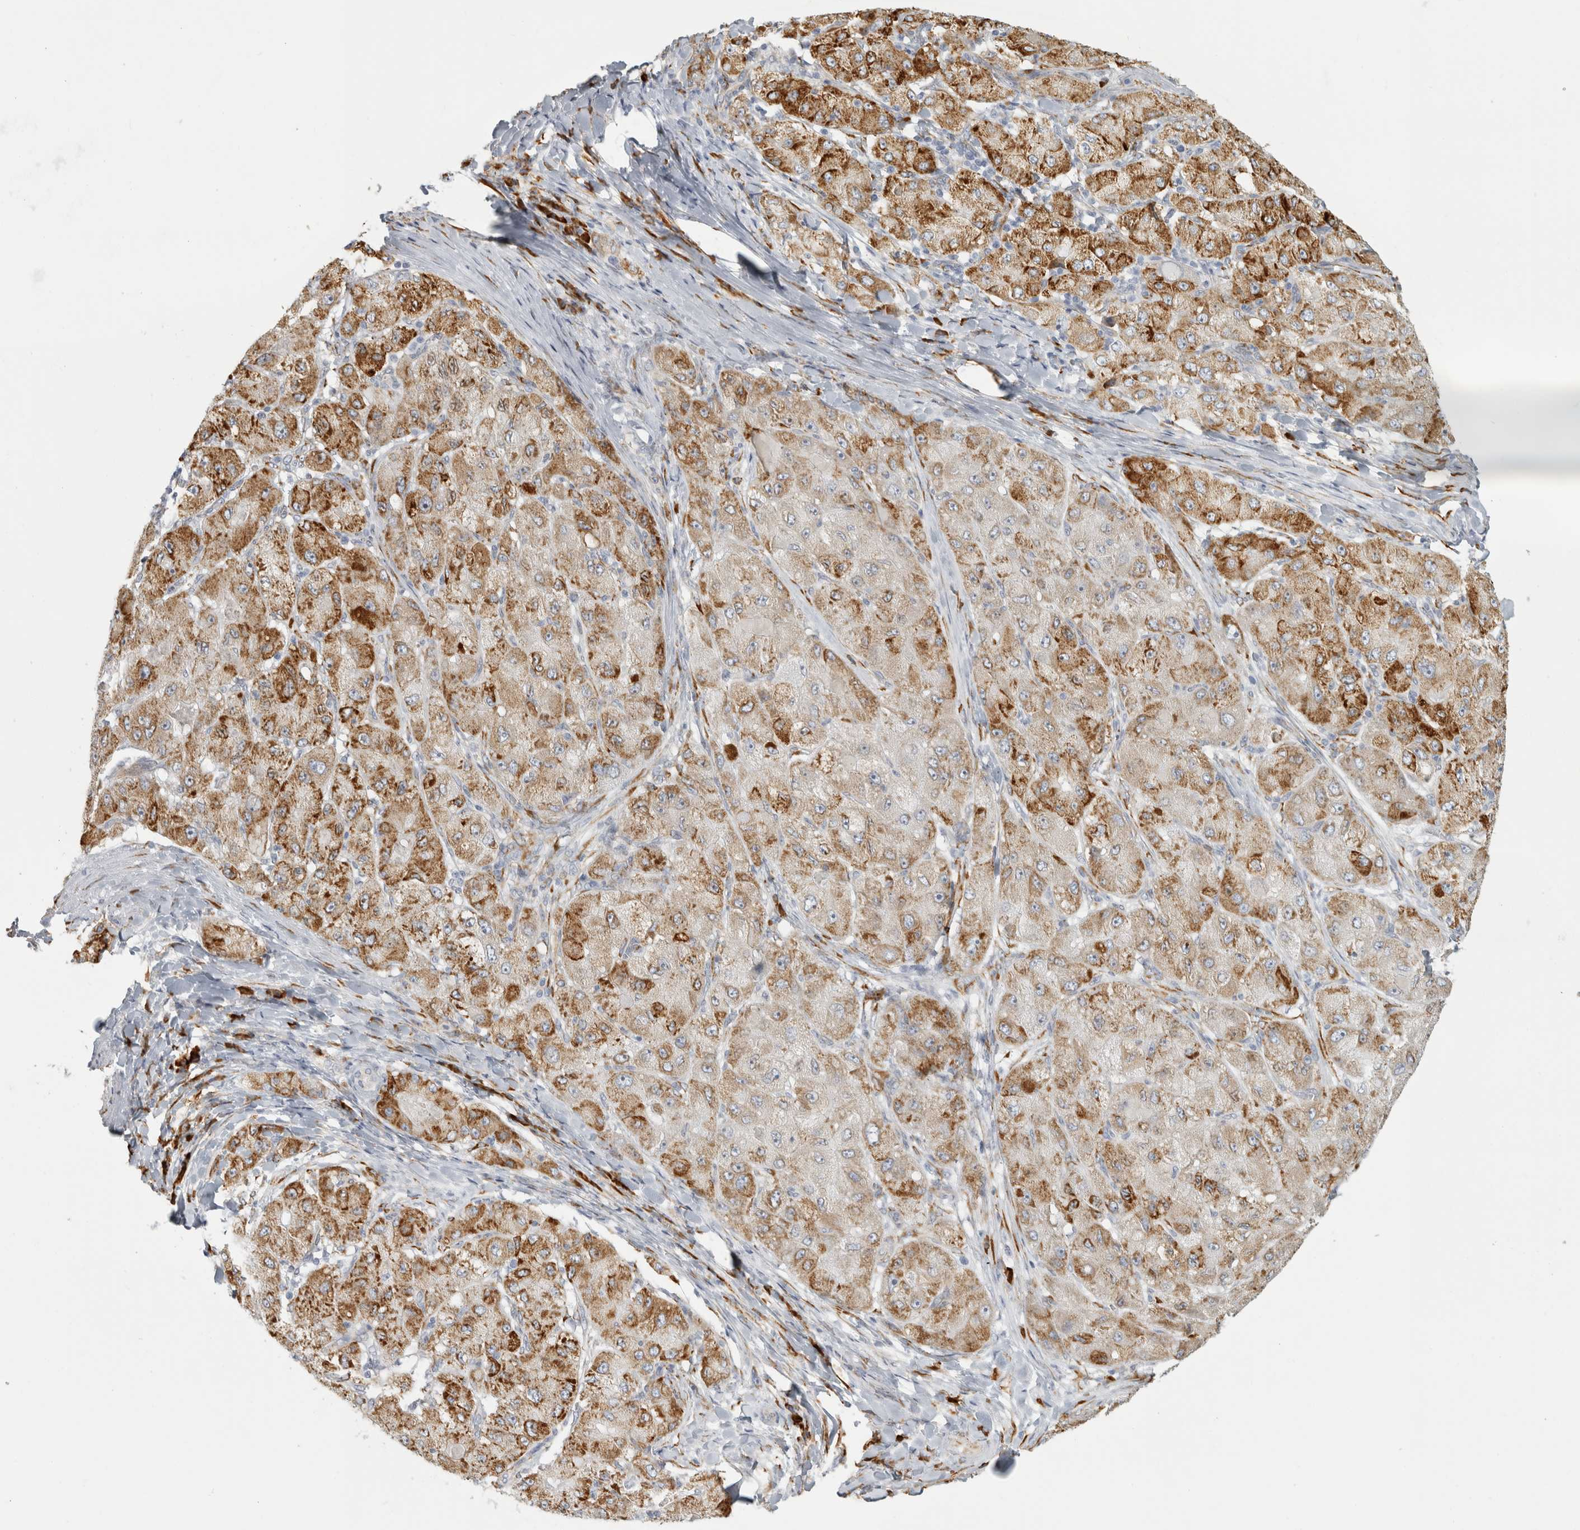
{"staining": {"intensity": "moderate", "quantity": ">75%", "location": "cytoplasmic/membranous"}, "tissue": "liver cancer", "cell_type": "Tumor cells", "image_type": "cancer", "snomed": [{"axis": "morphology", "description": "Carcinoma, Hepatocellular, NOS"}, {"axis": "topography", "description": "Liver"}], "caption": "About >75% of tumor cells in liver hepatocellular carcinoma display moderate cytoplasmic/membranous protein positivity as visualized by brown immunohistochemical staining.", "gene": "OSTN", "patient": {"sex": "male", "age": 80}}